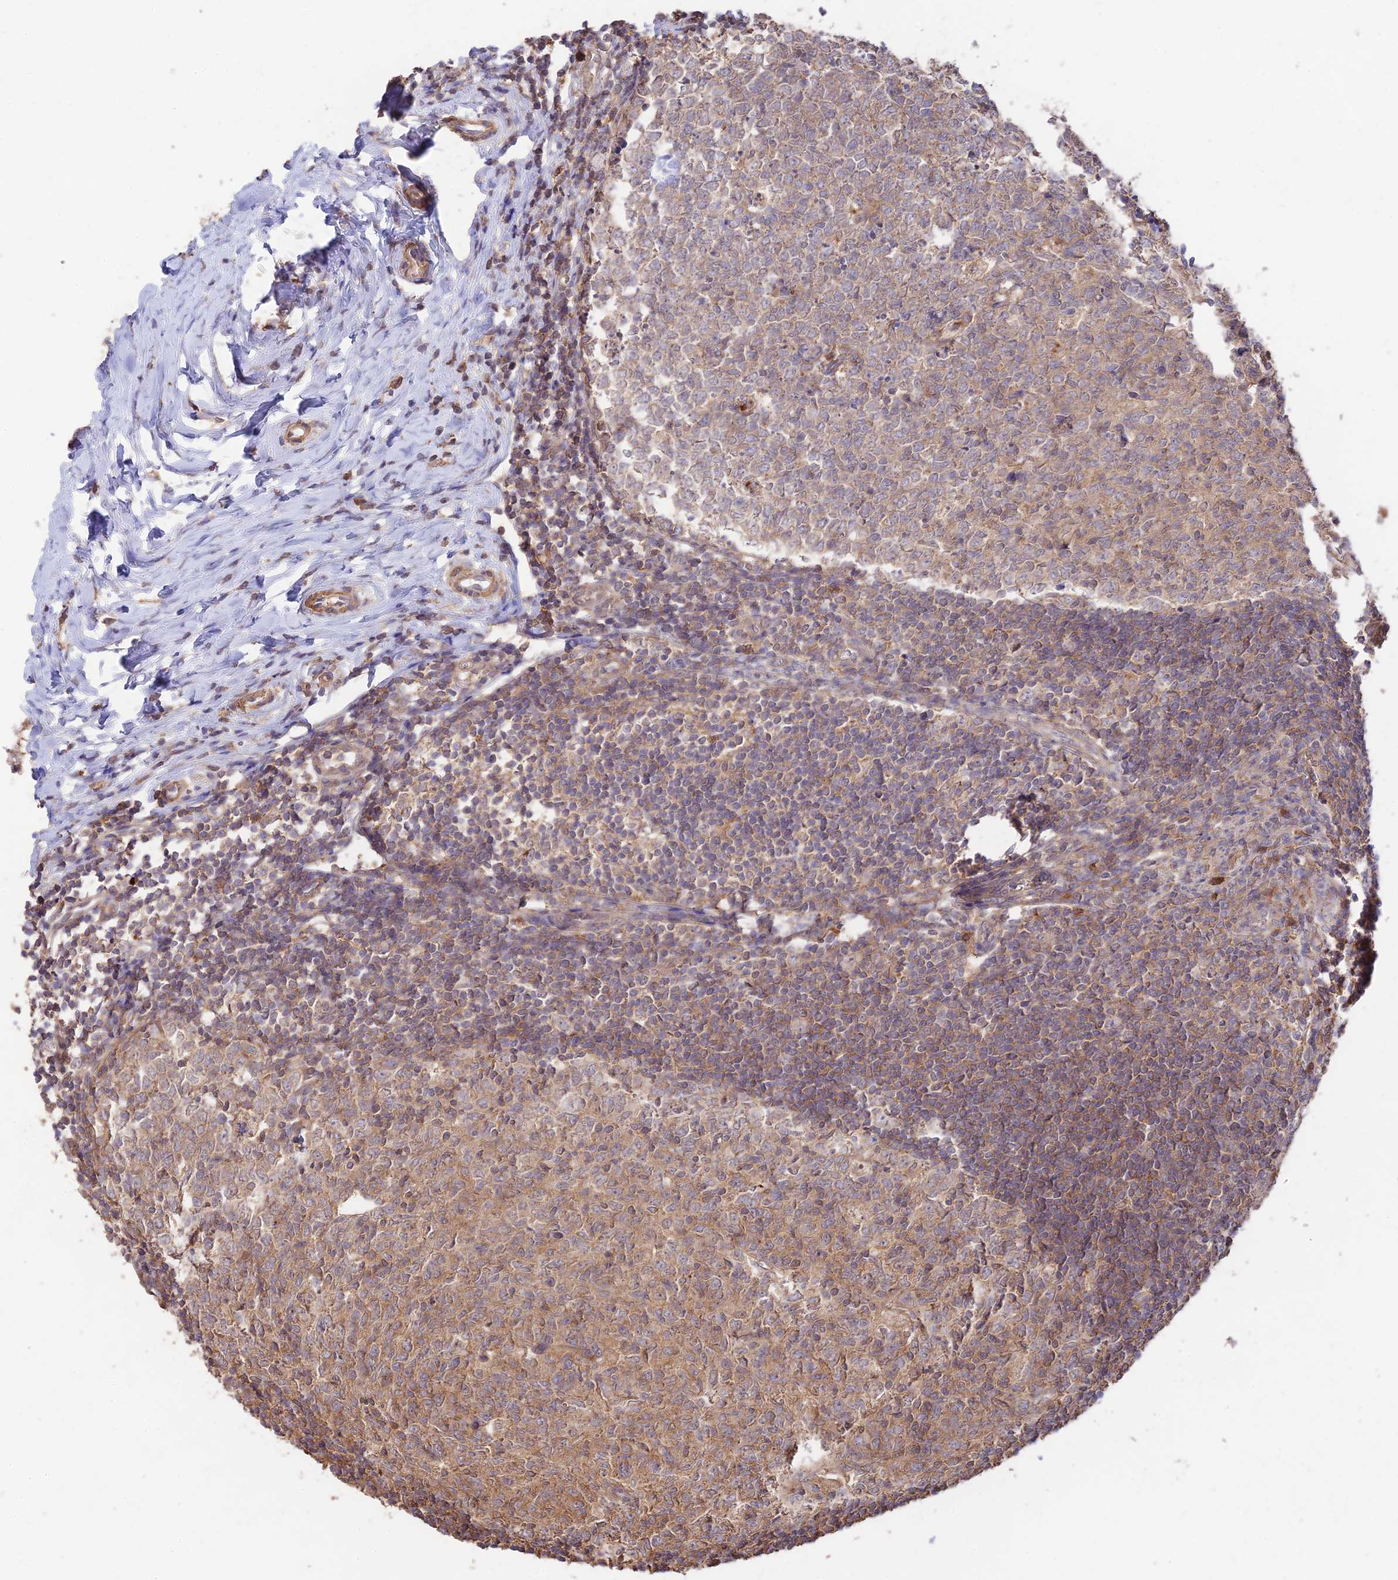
{"staining": {"intensity": "weak", "quantity": ">75%", "location": "cytoplasmic/membranous"}, "tissue": "appendix", "cell_type": "Glandular cells", "image_type": "normal", "snomed": [{"axis": "morphology", "description": "Normal tissue, NOS"}, {"axis": "topography", "description": "Appendix"}], "caption": "An image of appendix stained for a protein demonstrates weak cytoplasmic/membranous brown staining in glandular cells. (DAB (3,3'-diaminobenzidine) IHC, brown staining for protein, blue staining for nuclei).", "gene": "CLCF1", "patient": {"sex": "male", "age": 14}}